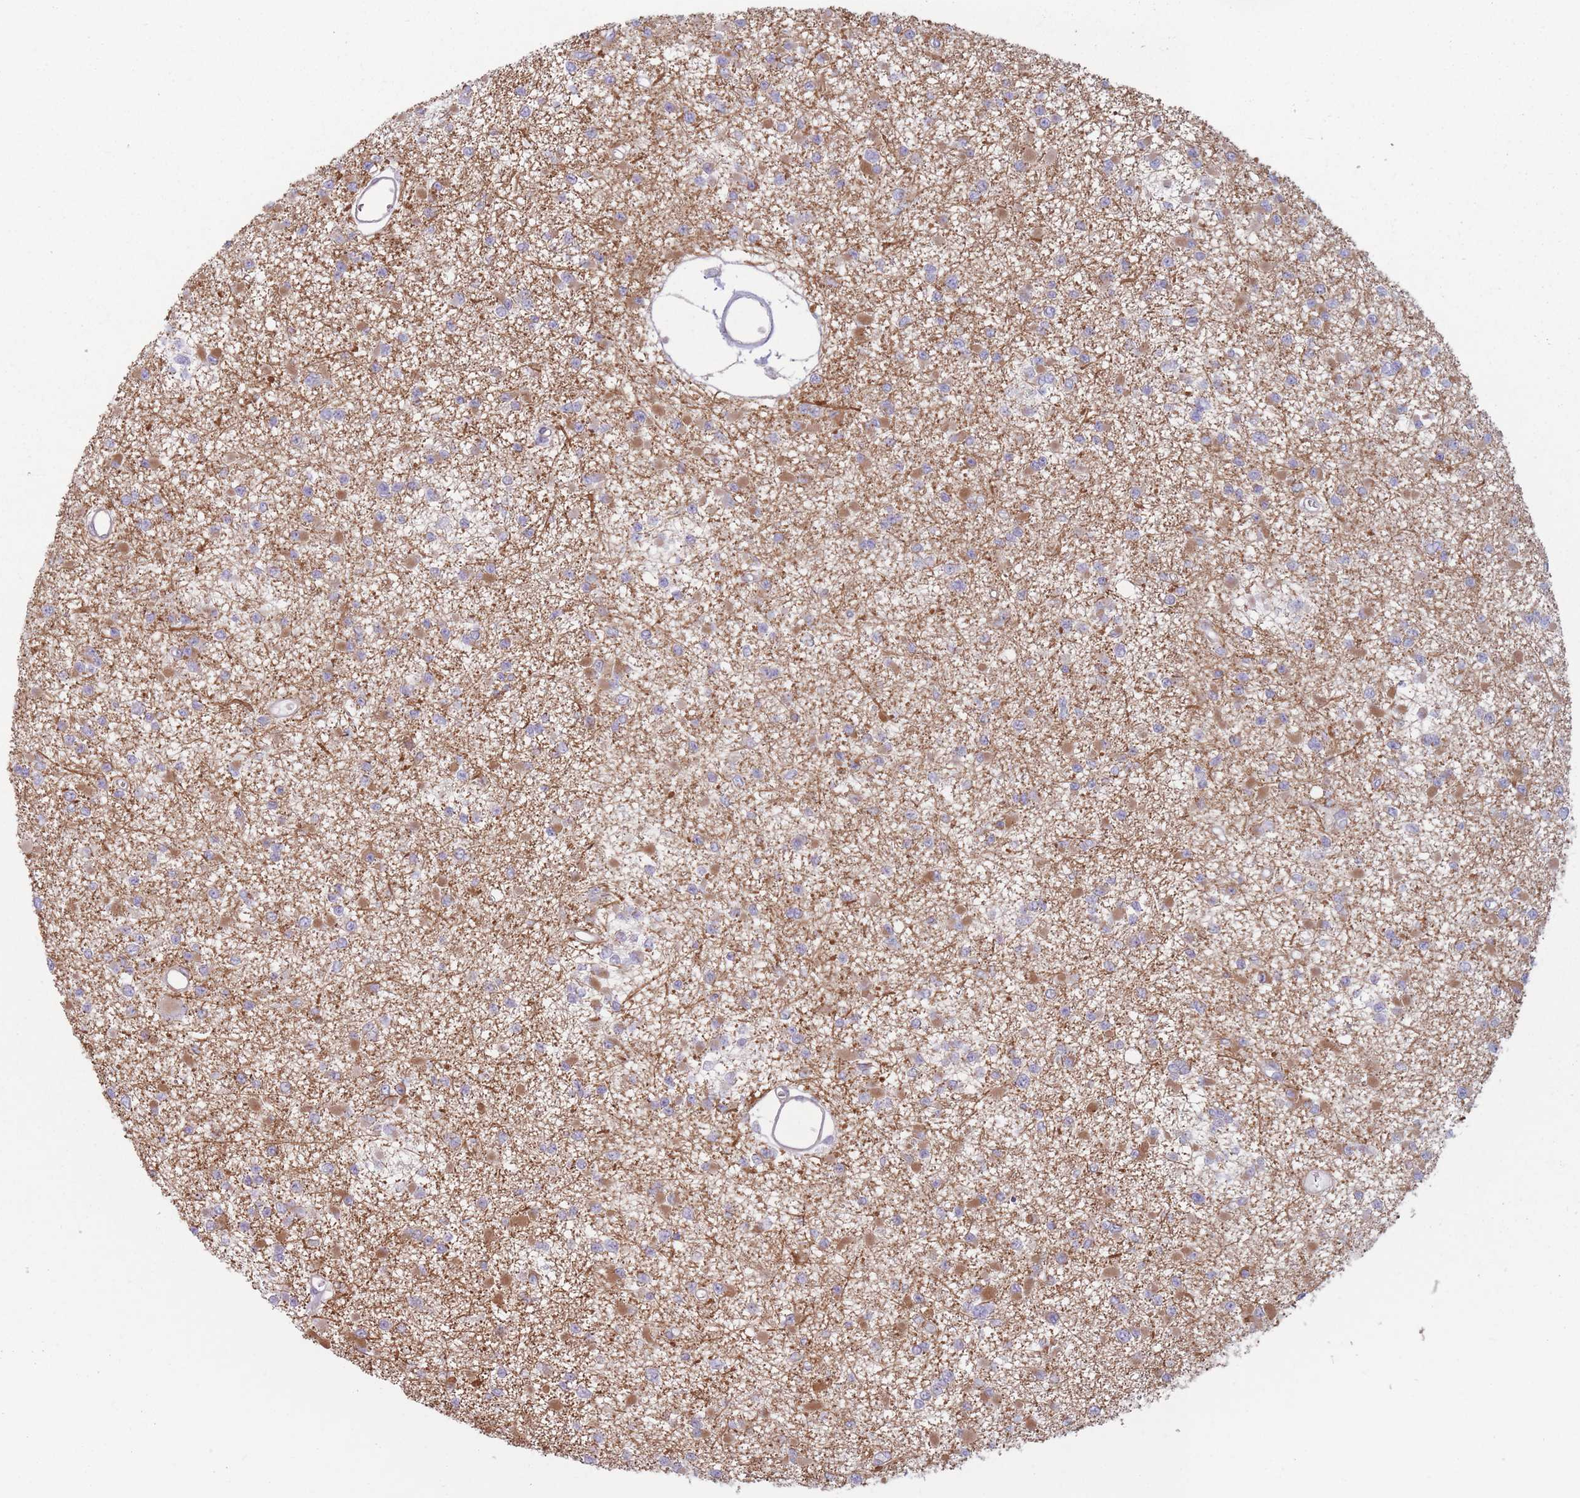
{"staining": {"intensity": "moderate", "quantity": "<25%", "location": "cytoplasmic/membranous"}, "tissue": "glioma", "cell_type": "Tumor cells", "image_type": "cancer", "snomed": [{"axis": "morphology", "description": "Glioma, malignant, Low grade"}, {"axis": "topography", "description": "Brain"}], "caption": "Immunohistochemistry of malignant glioma (low-grade) exhibits low levels of moderate cytoplasmic/membranous expression in approximately <25% of tumor cells.", "gene": "HSBP1L1", "patient": {"sex": "female", "age": 22}}